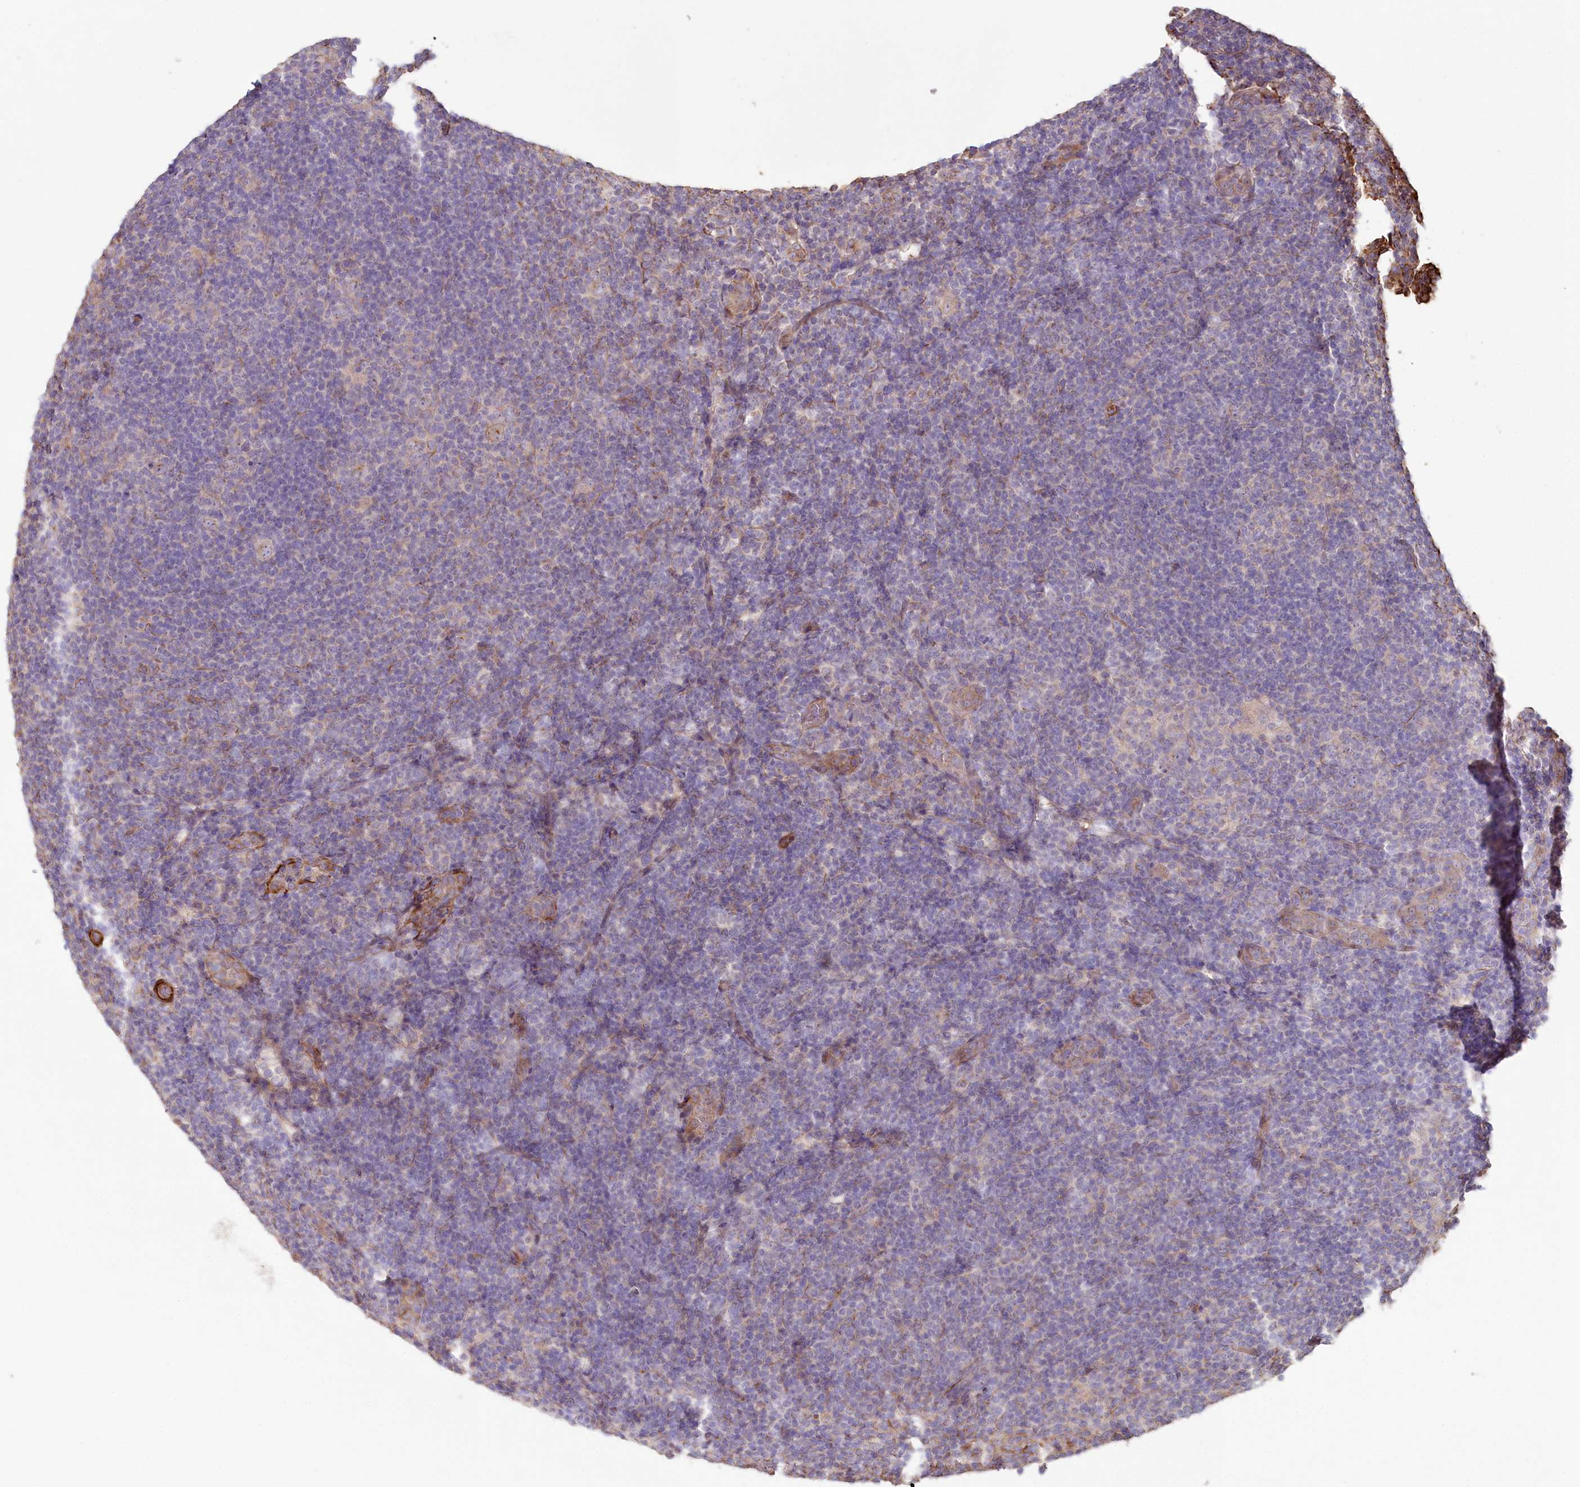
{"staining": {"intensity": "negative", "quantity": "none", "location": "none"}, "tissue": "lymphoma", "cell_type": "Tumor cells", "image_type": "cancer", "snomed": [{"axis": "morphology", "description": "Hodgkin's disease, NOS"}, {"axis": "topography", "description": "Lymph node"}], "caption": "This is an immunohistochemistry photomicrograph of lymphoma. There is no positivity in tumor cells.", "gene": "SUMF1", "patient": {"sex": "female", "age": 57}}